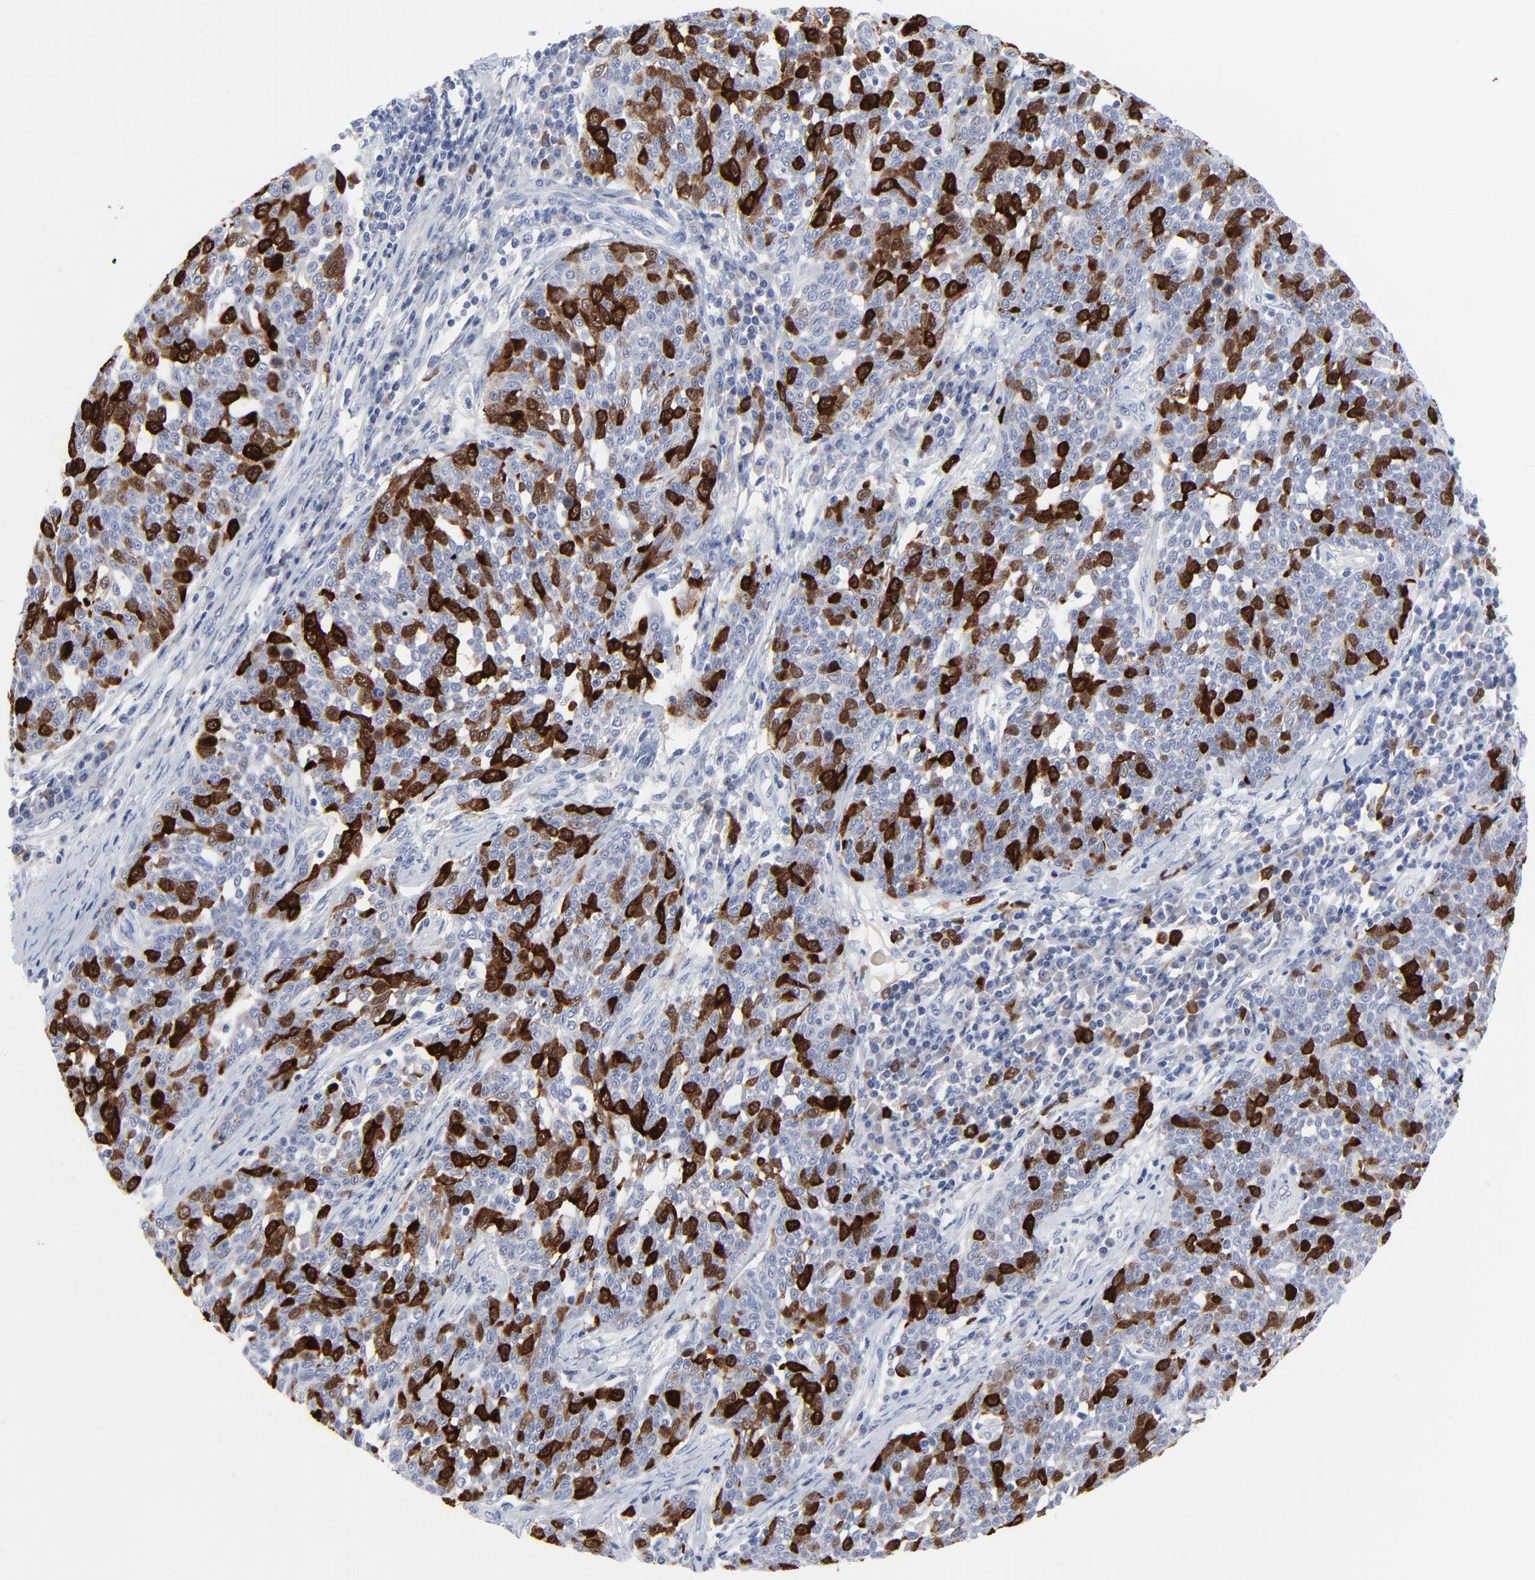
{"staining": {"intensity": "moderate", "quantity": "25%-75%", "location": "cytoplasmic/membranous,nuclear"}, "tissue": "cervical cancer", "cell_type": "Tumor cells", "image_type": "cancer", "snomed": [{"axis": "morphology", "description": "Squamous cell carcinoma, NOS"}, {"axis": "topography", "description": "Cervix"}], "caption": "Cervical cancer (squamous cell carcinoma) was stained to show a protein in brown. There is medium levels of moderate cytoplasmic/membranous and nuclear positivity in about 25%-75% of tumor cells.", "gene": "CDK1", "patient": {"sex": "female", "age": 34}}